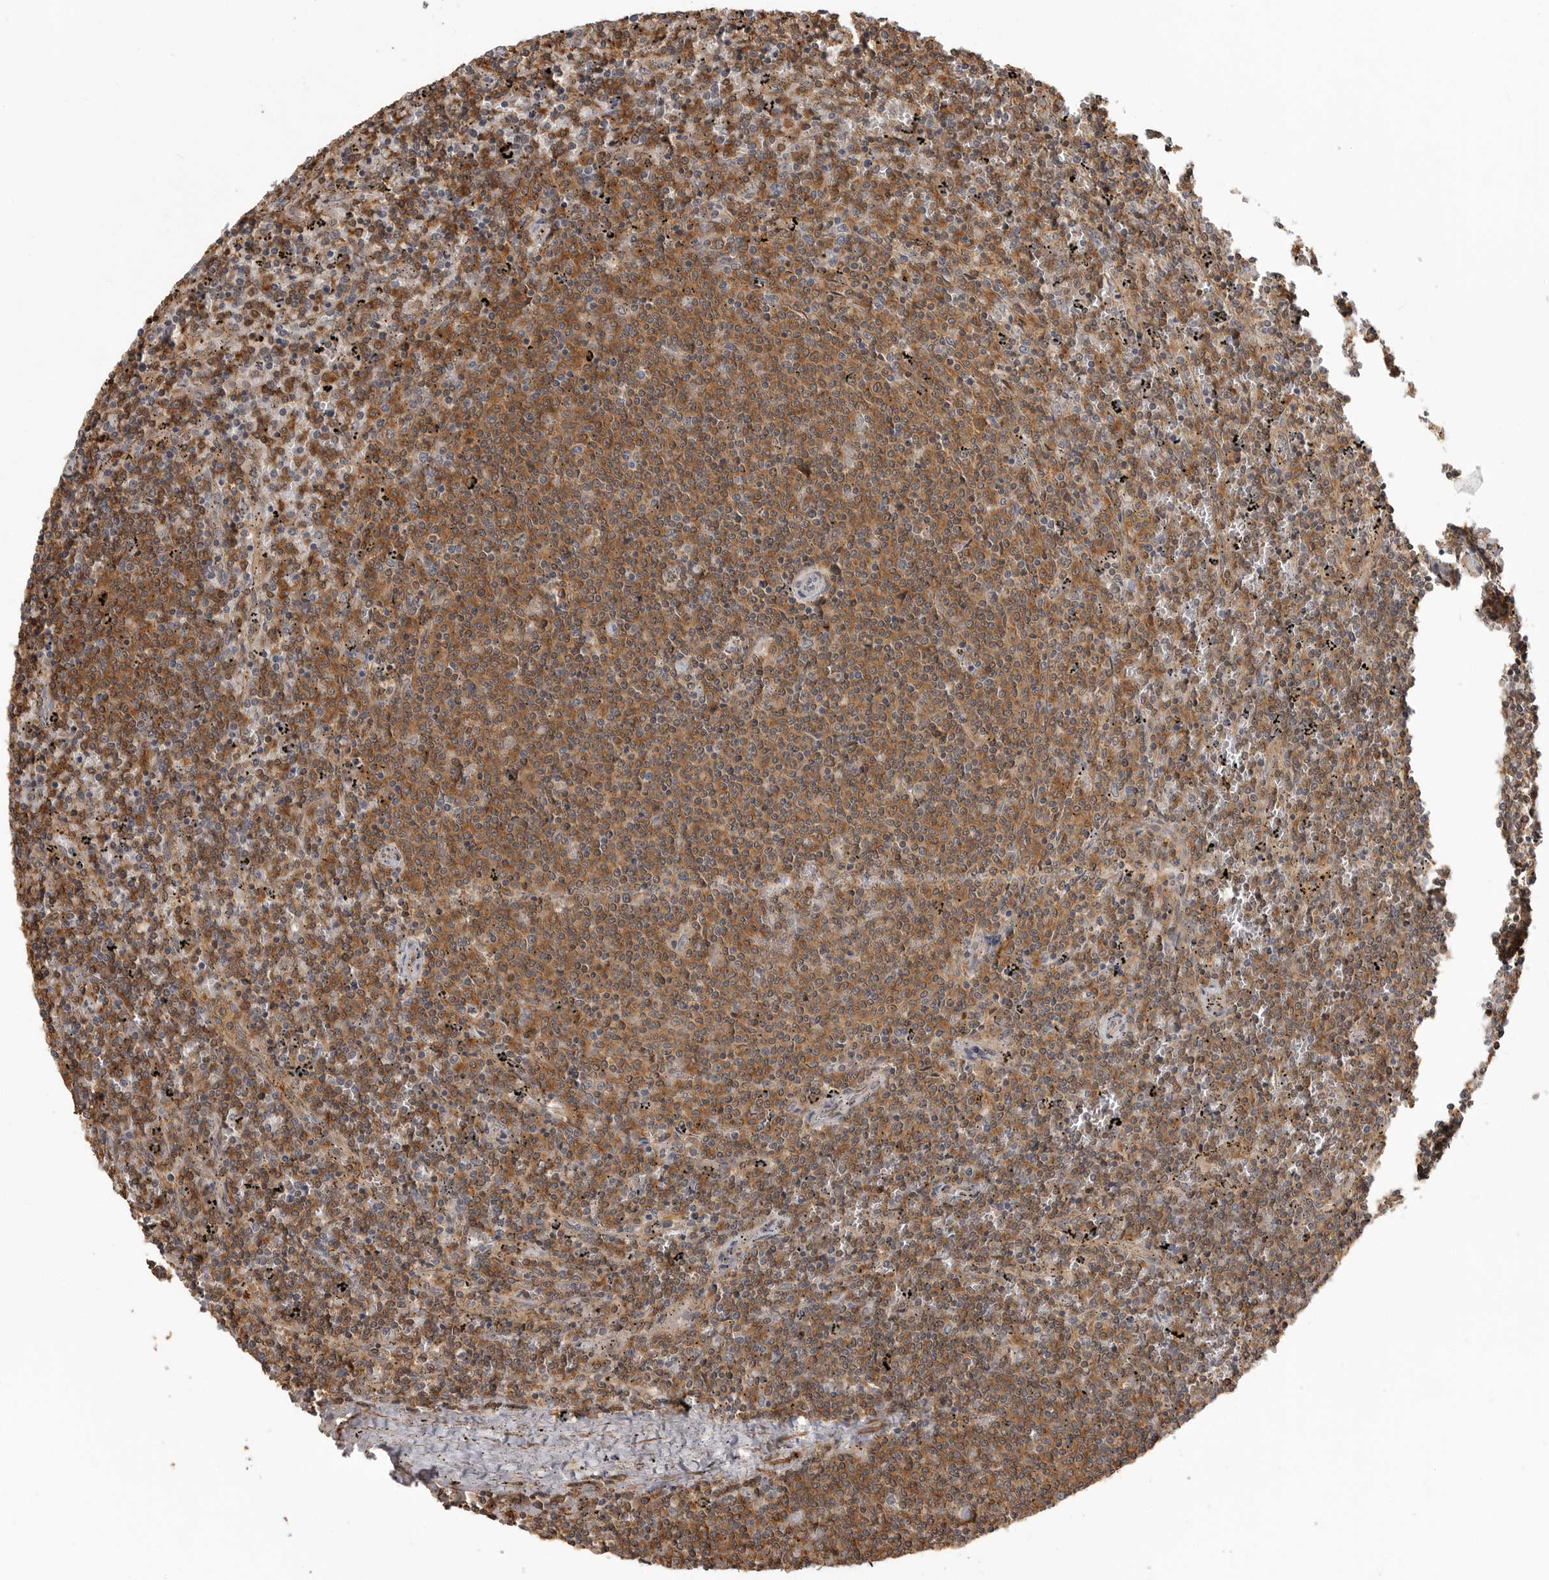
{"staining": {"intensity": "moderate", "quantity": ">75%", "location": "cytoplasmic/membranous"}, "tissue": "lymphoma", "cell_type": "Tumor cells", "image_type": "cancer", "snomed": [{"axis": "morphology", "description": "Malignant lymphoma, non-Hodgkin's type, Low grade"}, {"axis": "topography", "description": "Spleen"}], "caption": "A brown stain highlights moderate cytoplasmic/membranous positivity of a protein in malignant lymphoma, non-Hodgkin's type (low-grade) tumor cells.", "gene": "ERN1", "patient": {"sex": "female", "age": 50}}